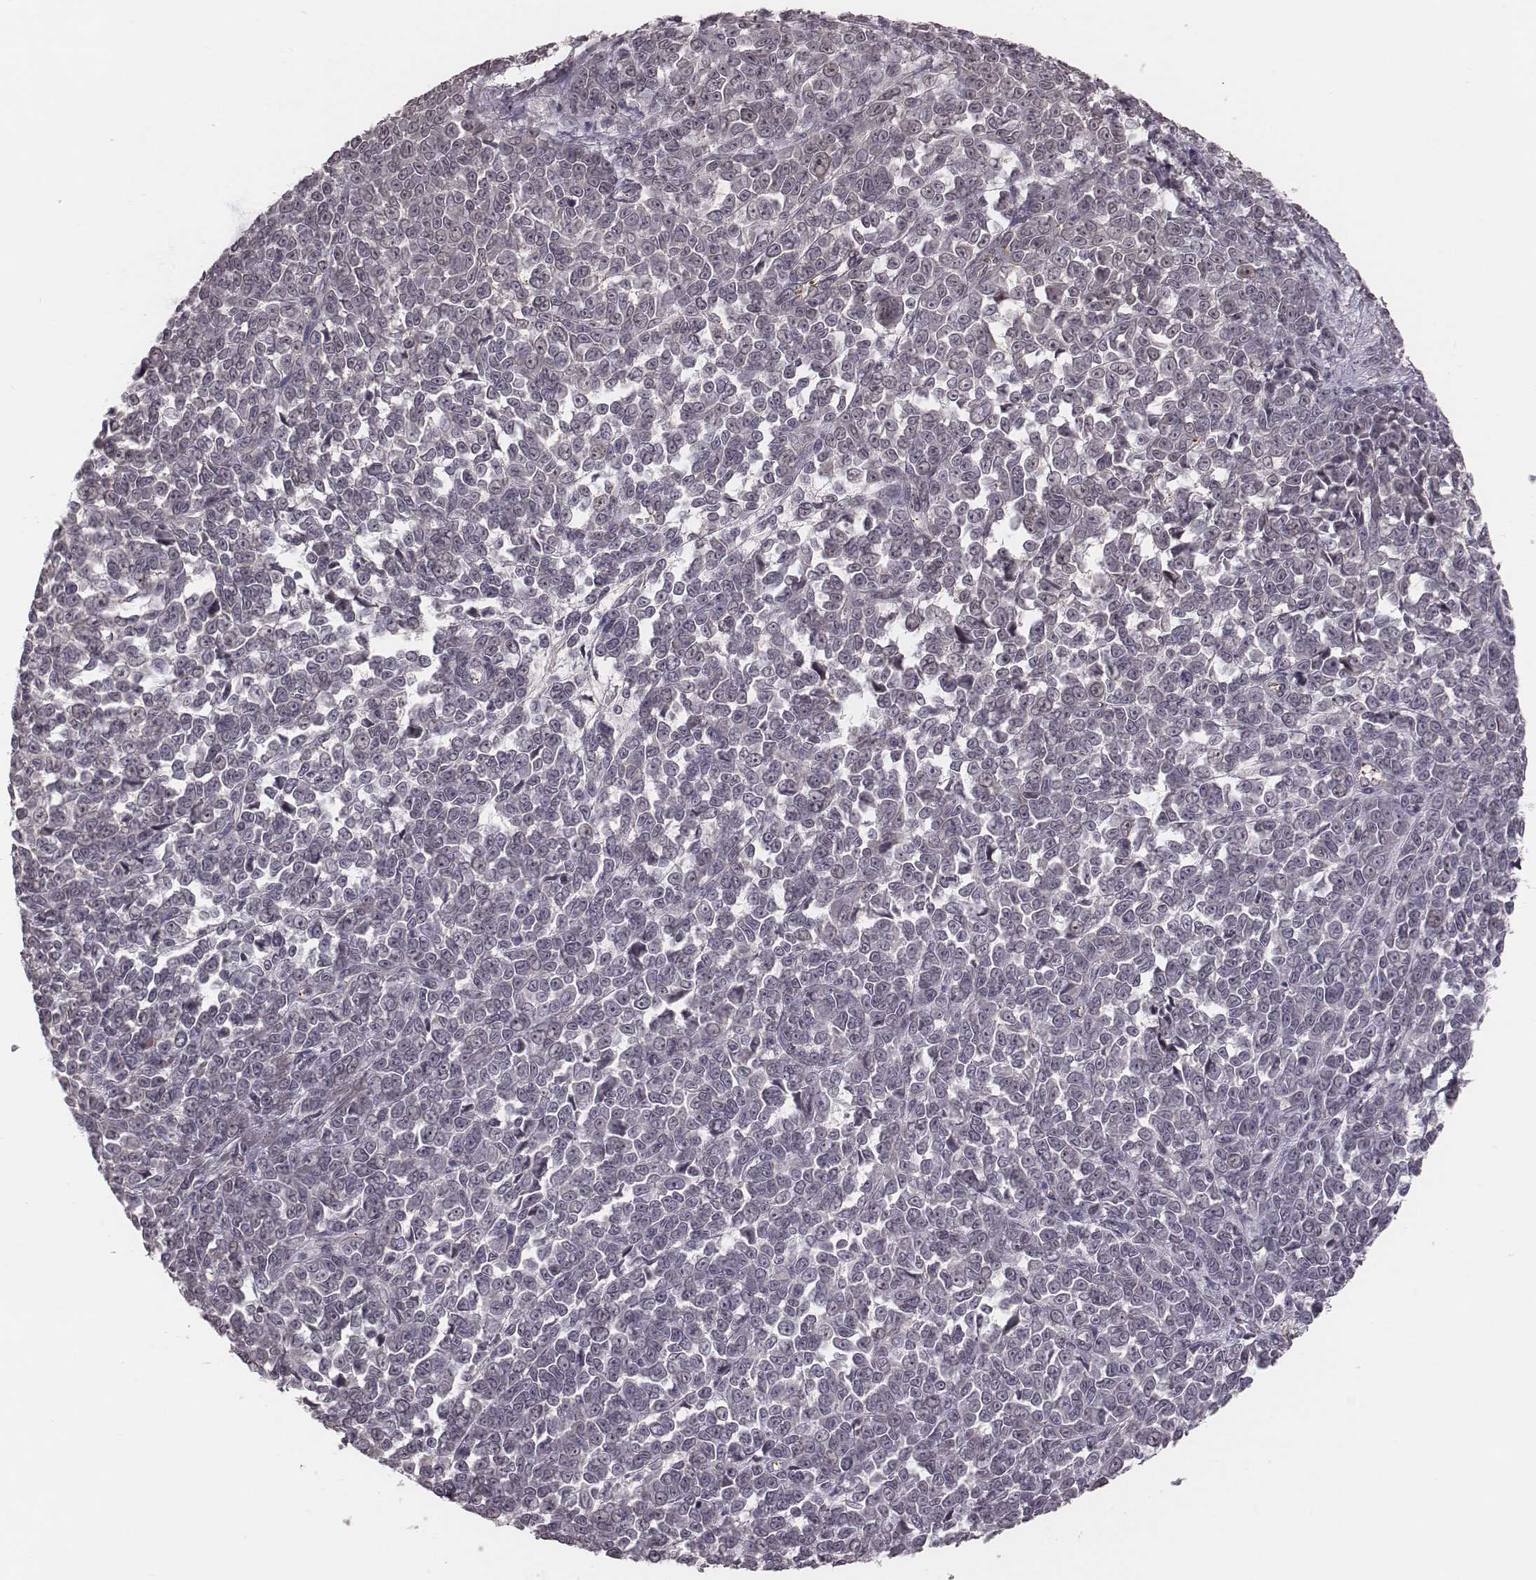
{"staining": {"intensity": "negative", "quantity": "none", "location": "none"}, "tissue": "melanoma", "cell_type": "Tumor cells", "image_type": "cancer", "snomed": [{"axis": "morphology", "description": "Malignant melanoma, NOS"}, {"axis": "topography", "description": "Skin"}], "caption": "Immunohistochemistry of melanoma shows no expression in tumor cells.", "gene": "IL5", "patient": {"sex": "female", "age": 95}}